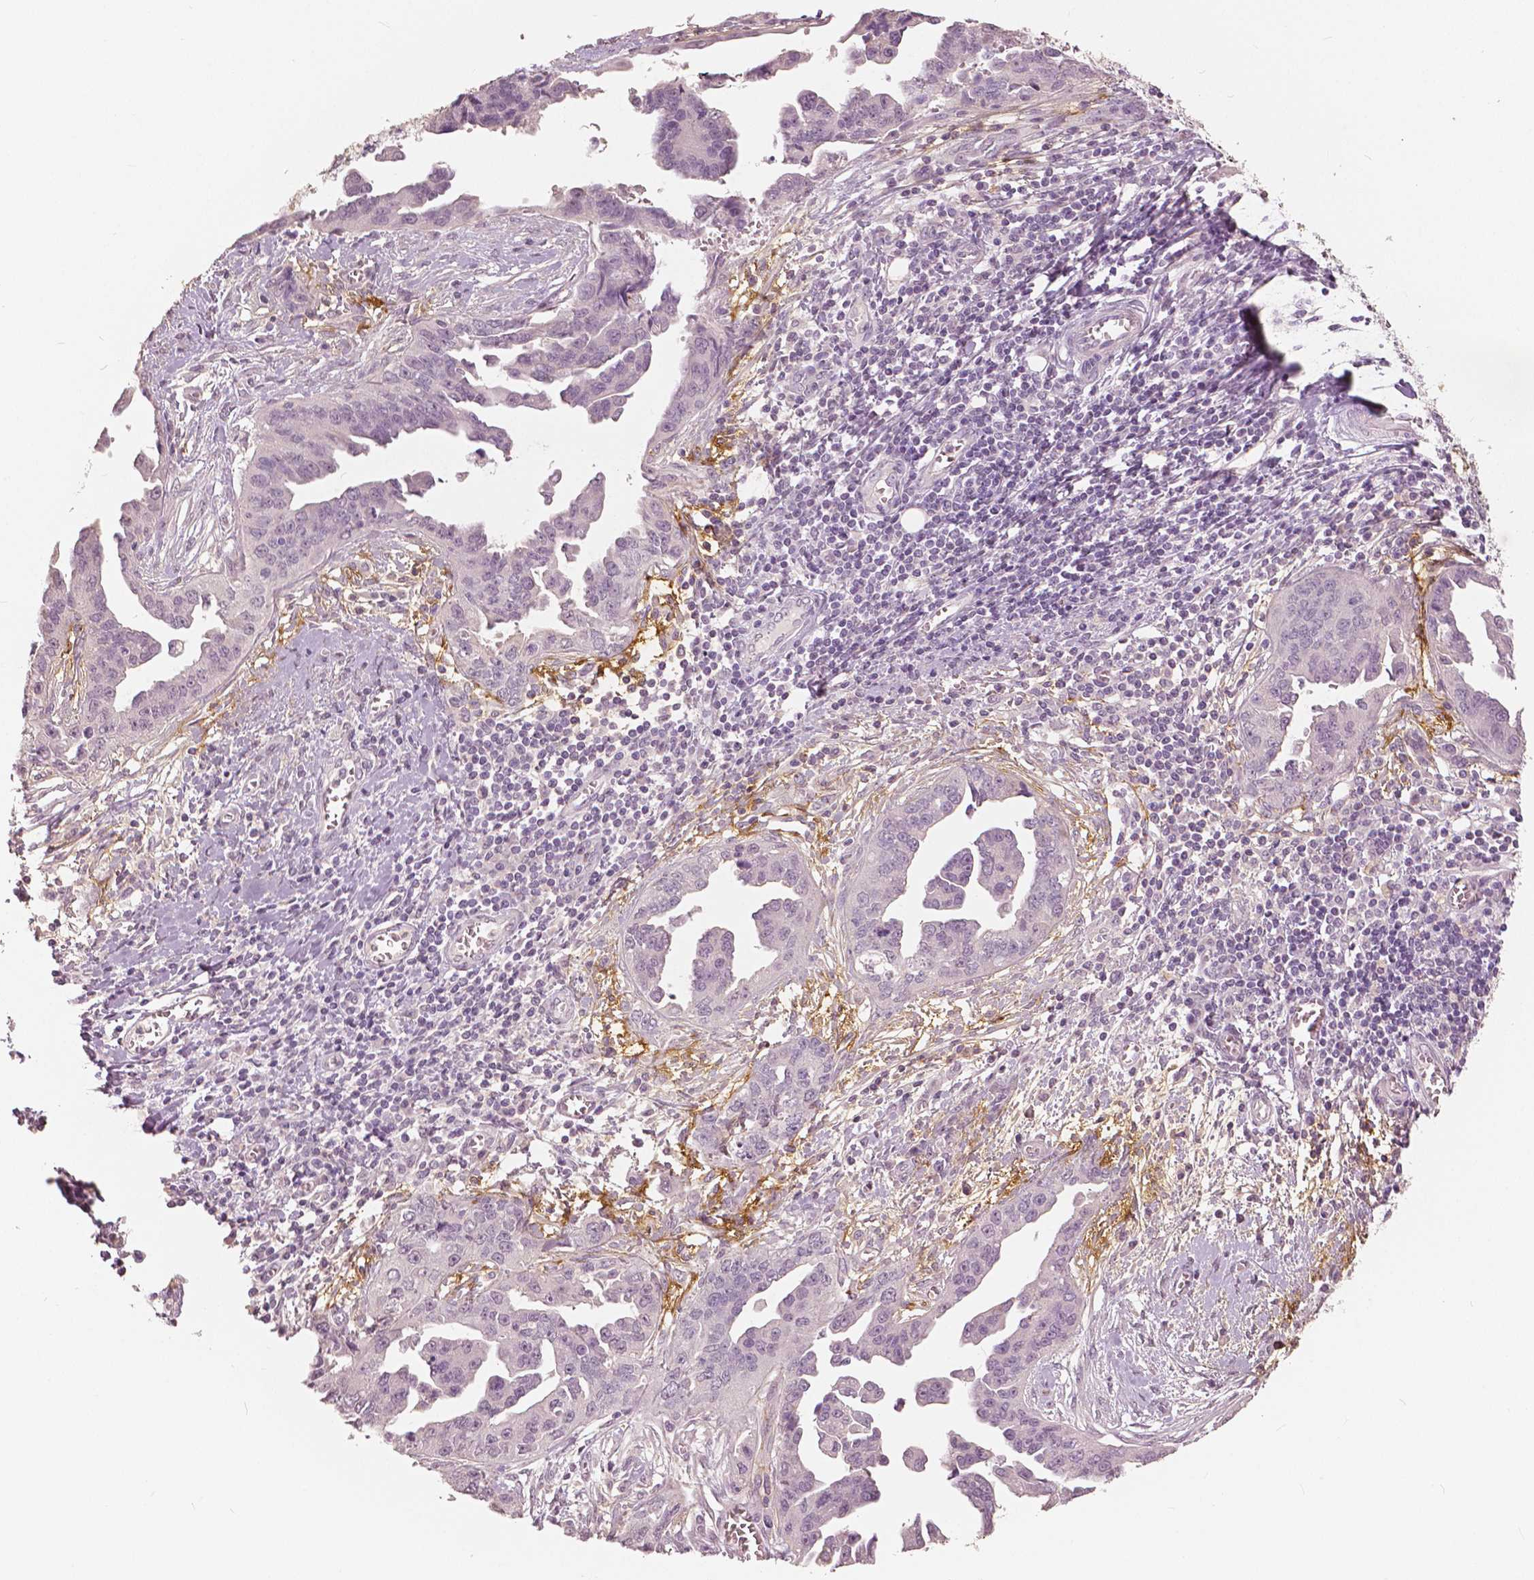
{"staining": {"intensity": "negative", "quantity": "none", "location": "none"}, "tissue": "ovarian cancer", "cell_type": "Tumor cells", "image_type": "cancer", "snomed": [{"axis": "morphology", "description": "Cystadenocarcinoma, serous, NOS"}, {"axis": "topography", "description": "Ovary"}], "caption": "Ovarian serous cystadenocarcinoma stained for a protein using IHC exhibits no staining tumor cells.", "gene": "NANOG", "patient": {"sex": "female", "age": 75}}